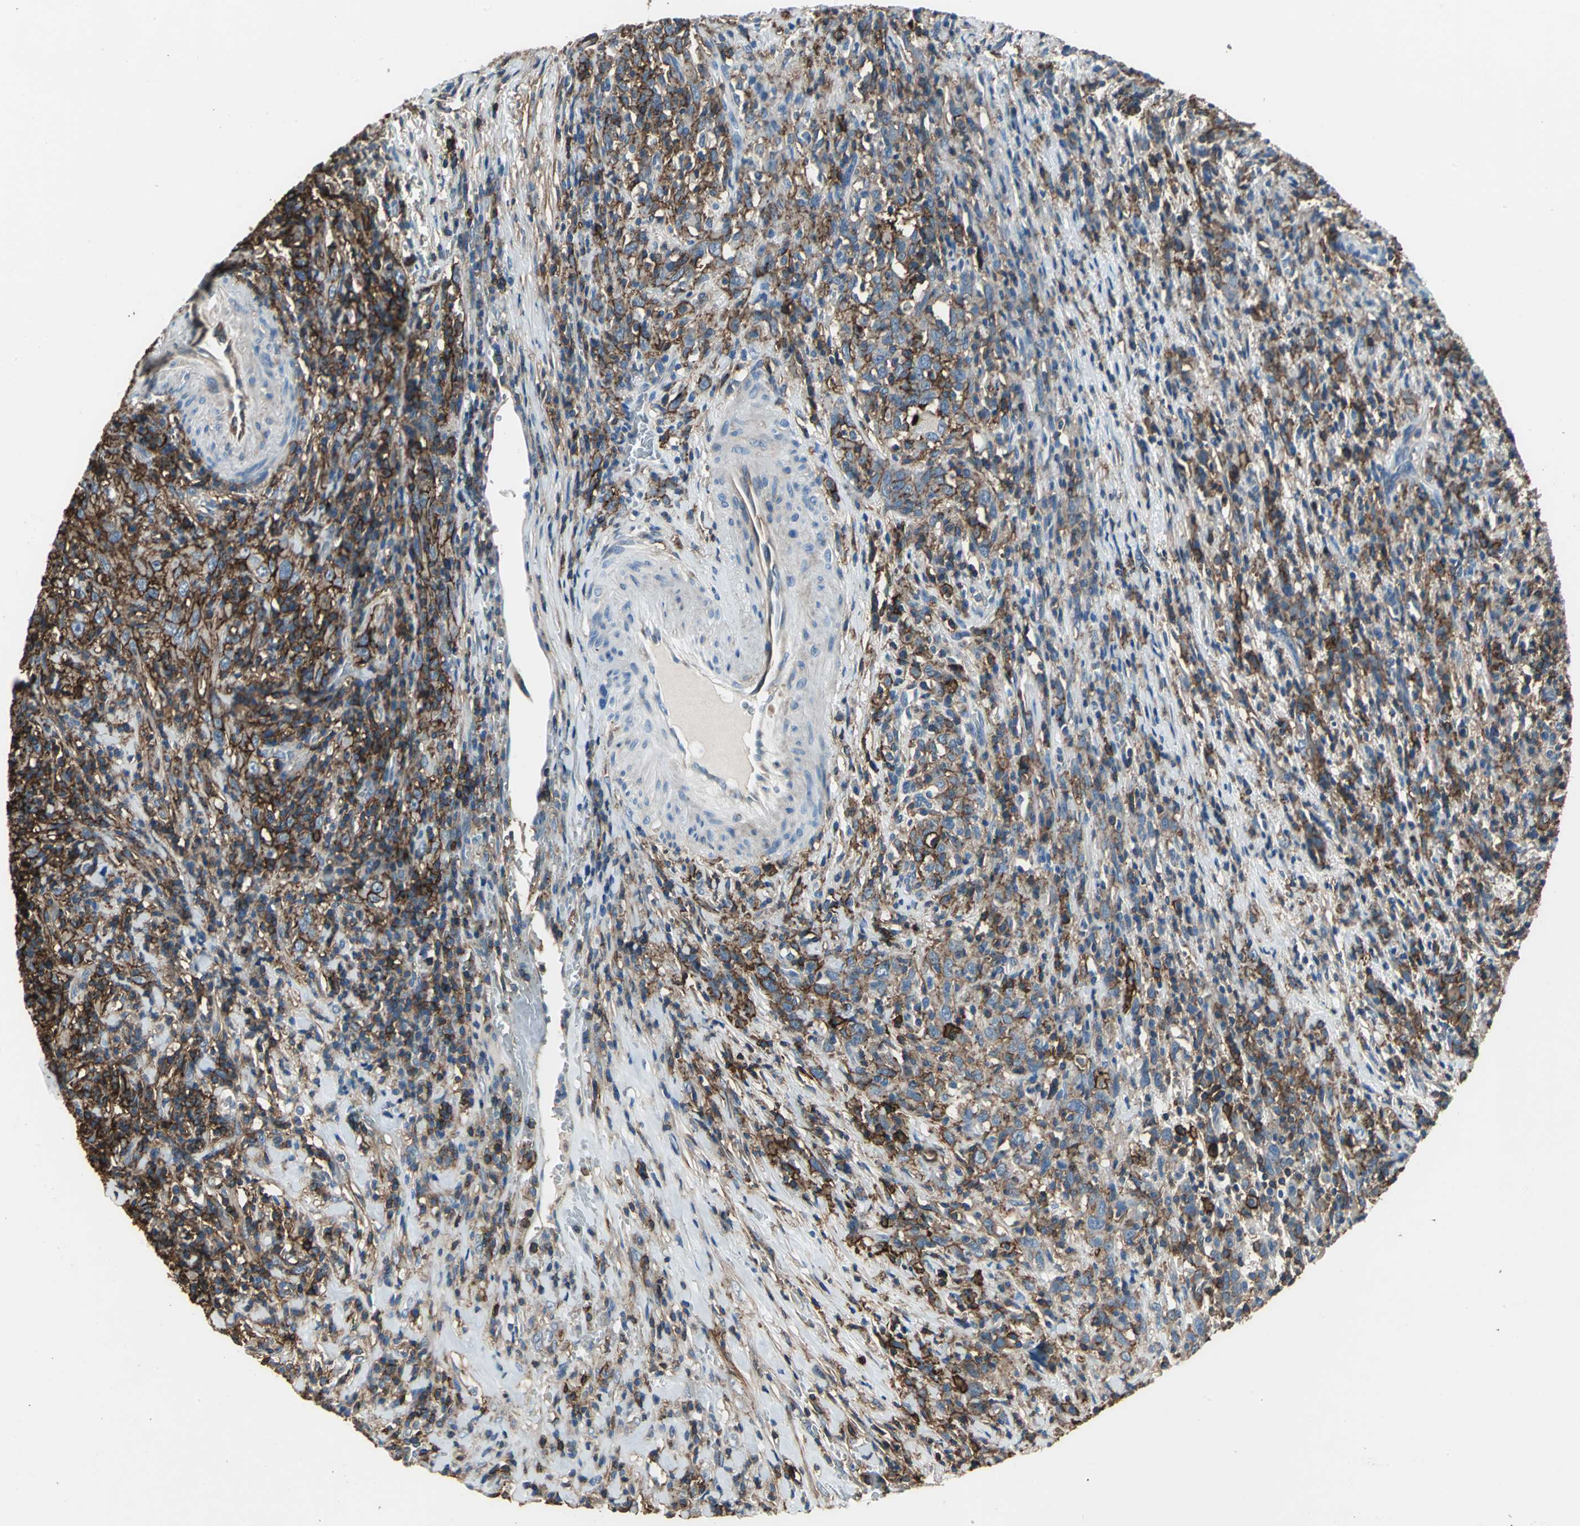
{"staining": {"intensity": "moderate", "quantity": ">75%", "location": "cytoplasmic/membranous"}, "tissue": "urothelial cancer", "cell_type": "Tumor cells", "image_type": "cancer", "snomed": [{"axis": "morphology", "description": "Urothelial carcinoma, High grade"}, {"axis": "topography", "description": "Urinary bladder"}], "caption": "DAB (3,3'-diaminobenzidine) immunohistochemical staining of high-grade urothelial carcinoma shows moderate cytoplasmic/membranous protein staining in about >75% of tumor cells. The protein is stained brown, and the nuclei are stained in blue (DAB (3,3'-diaminobenzidine) IHC with brightfield microscopy, high magnification).", "gene": "CD44", "patient": {"sex": "male", "age": 61}}